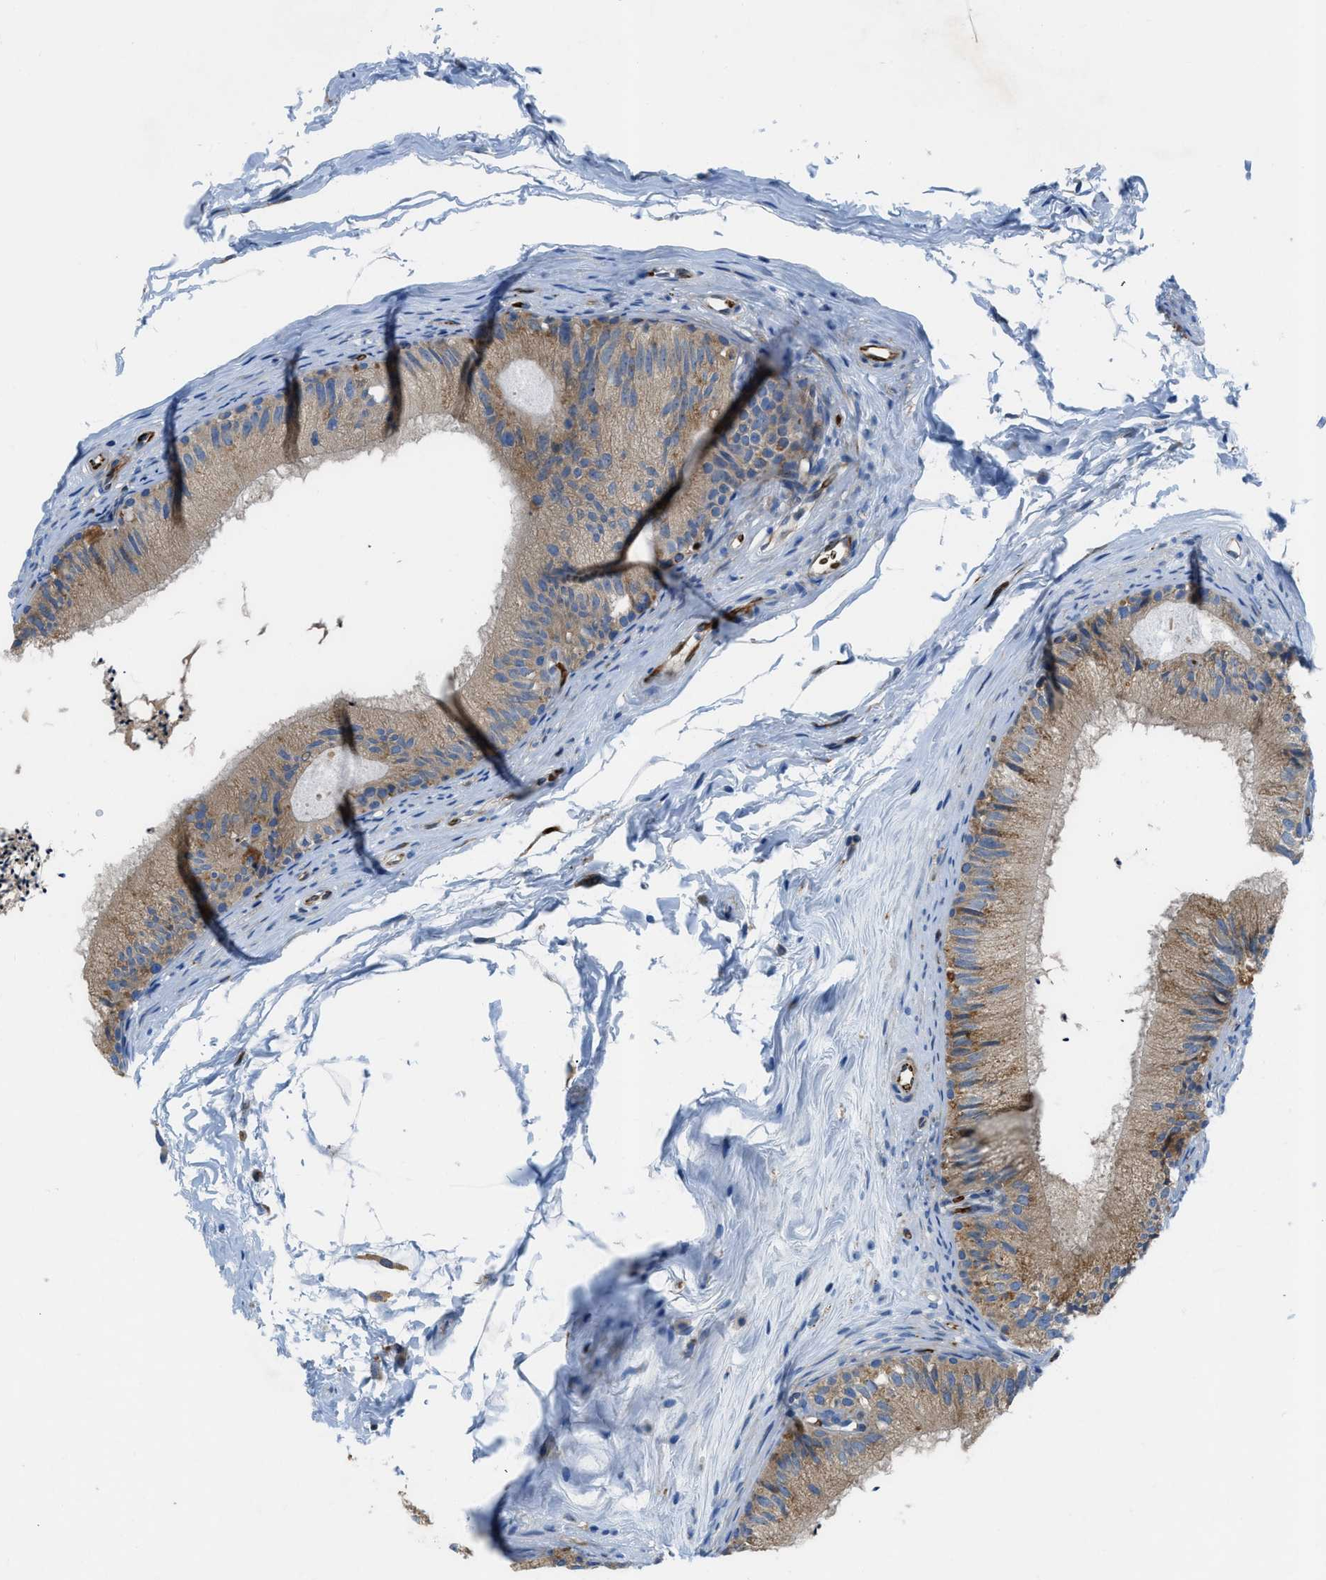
{"staining": {"intensity": "weak", "quantity": ">75%", "location": "cytoplasmic/membranous"}, "tissue": "epididymis", "cell_type": "Glandular cells", "image_type": "normal", "snomed": [{"axis": "morphology", "description": "Normal tissue, NOS"}, {"axis": "topography", "description": "Epididymis"}], "caption": "An image of epididymis stained for a protein shows weak cytoplasmic/membranous brown staining in glandular cells. (DAB (3,3'-diaminobenzidine) IHC, brown staining for protein, blue staining for nuclei).", "gene": "ZNF831", "patient": {"sex": "male", "age": 56}}